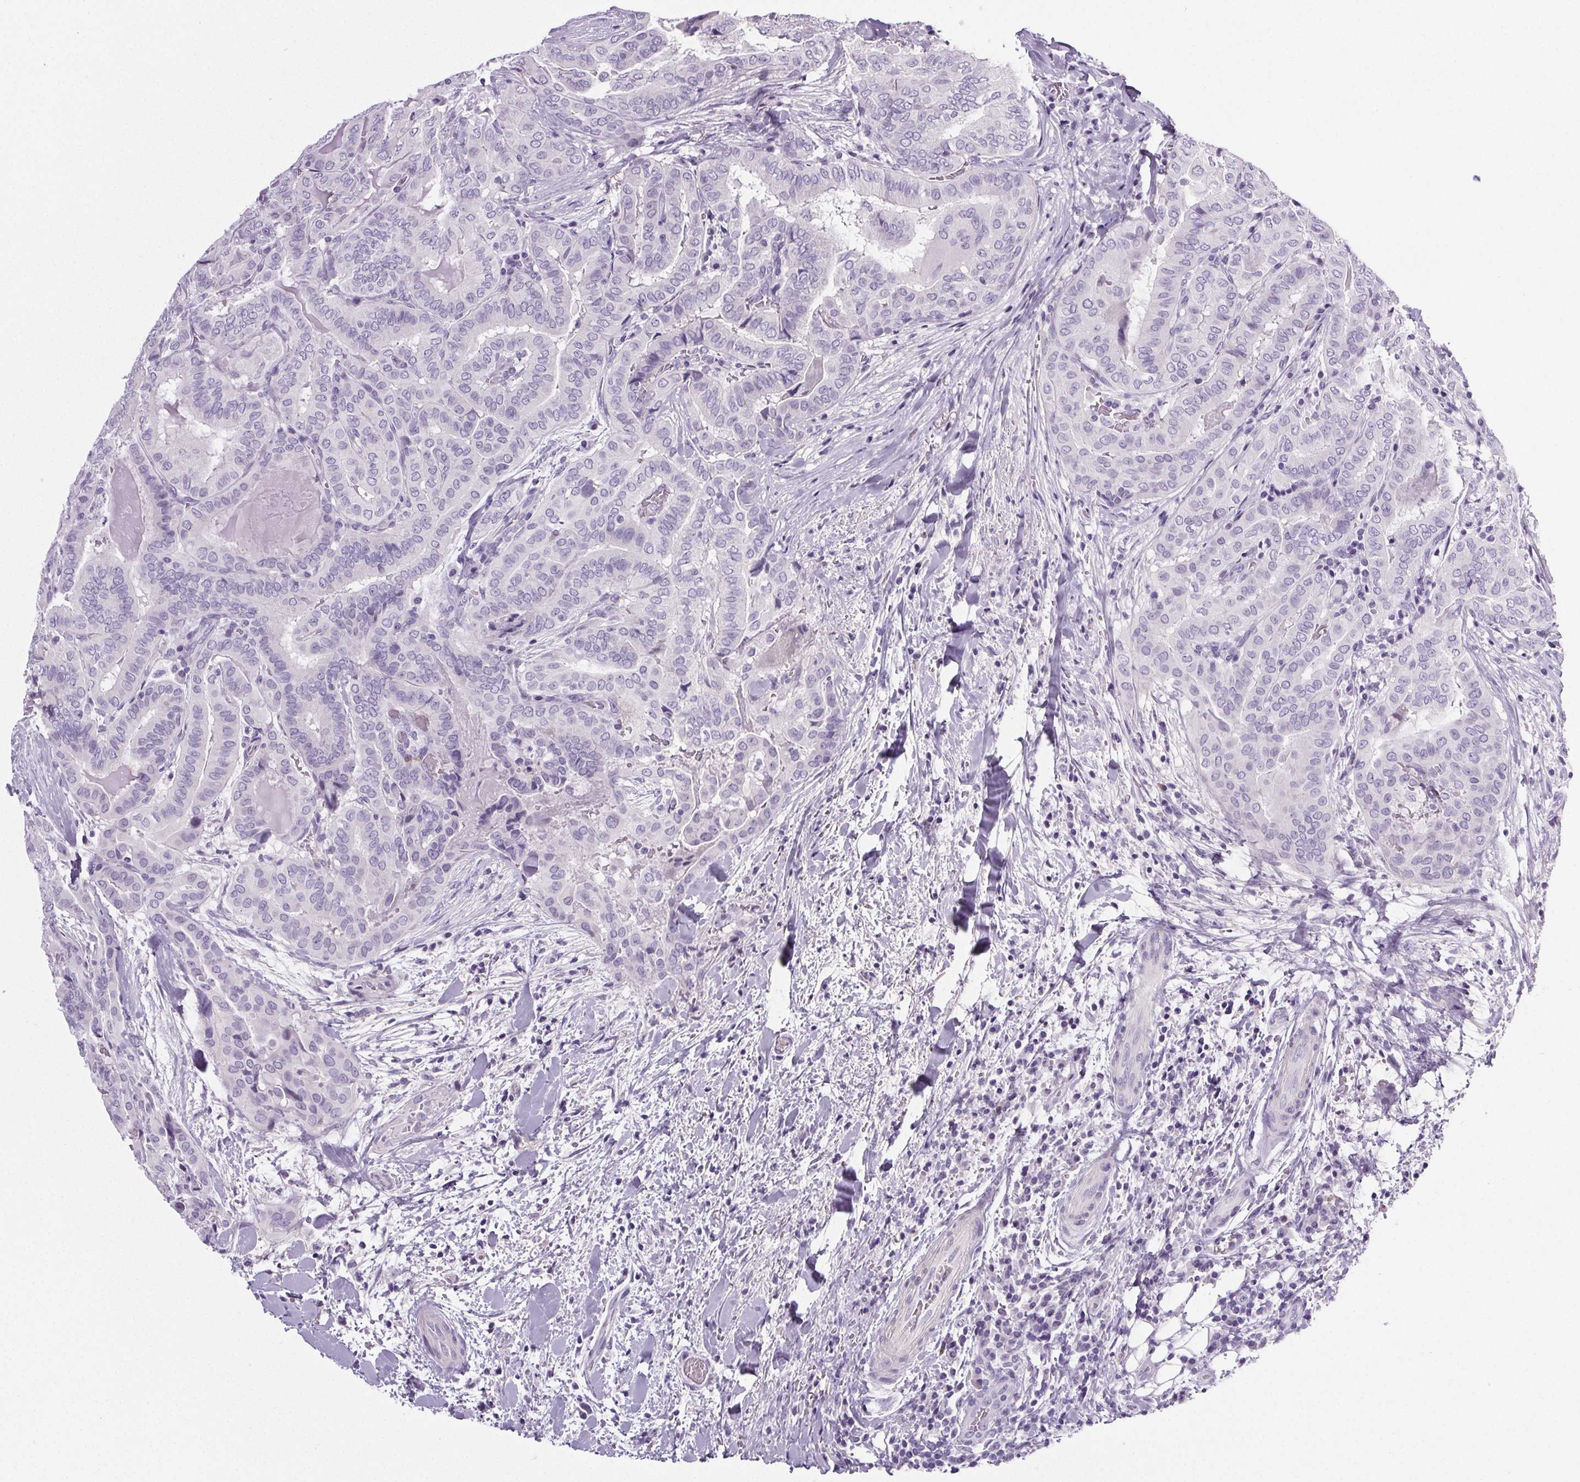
{"staining": {"intensity": "negative", "quantity": "none", "location": "none"}, "tissue": "thyroid cancer", "cell_type": "Tumor cells", "image_type": "cancer", "snomed": [{"axis": "morphology", "description": "Papillary adenocarcinoma, NOS"}, {"axis": "topography", "description": "Thyroid gland"}], "caption": "Immunohistochemistry of thyroid papillary adenocarcinoma shows no positivity in tumor cells.", "gene": "ELAVL2", "patient": {"sex": "female", "age": 61}}